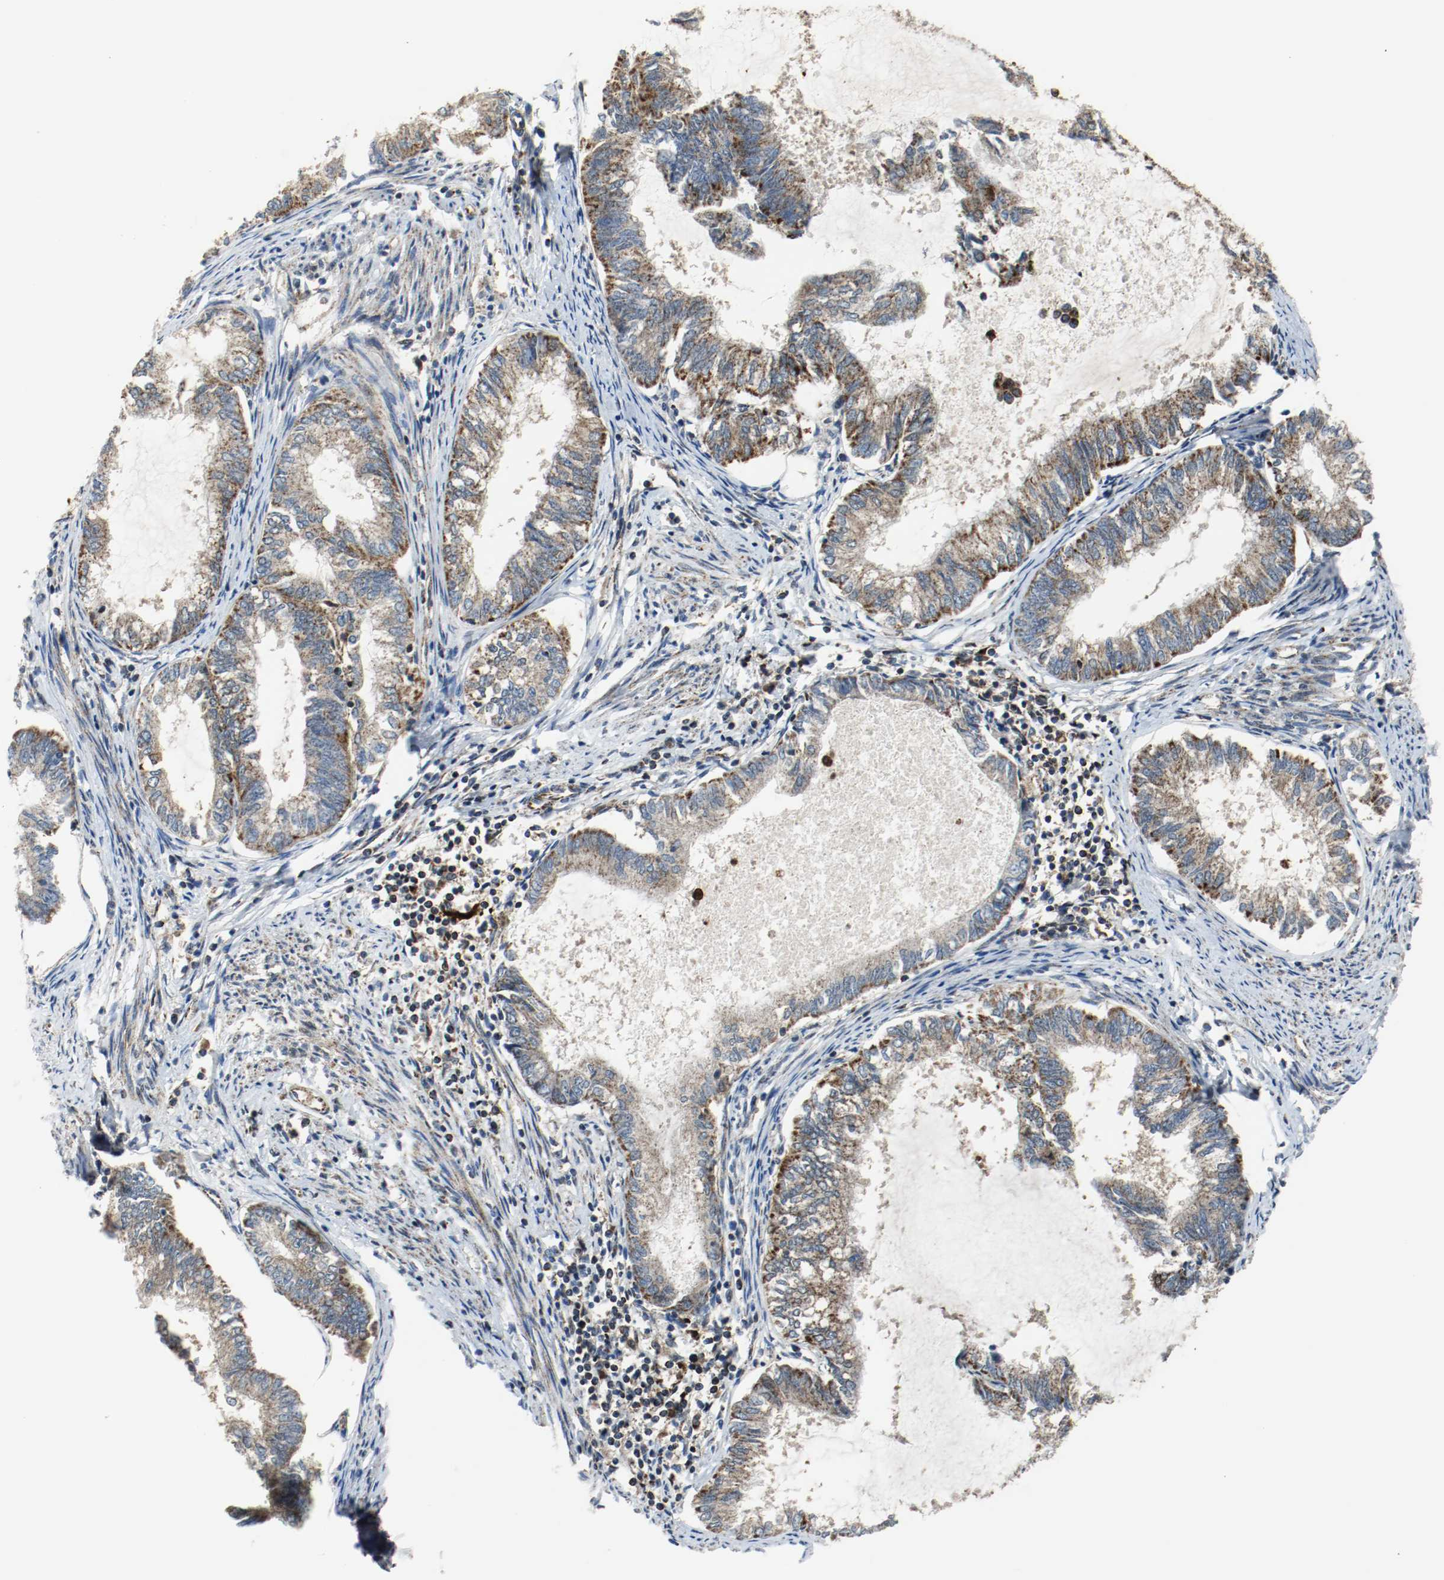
{"staining": {"intensity": "moderate", "quantity": ">75%", "location": "cytoplasmic/membranous"}, "tissue": "endometrial cancer", "cell_type": "Tumor cells", "image_type": "cancer", "snomed": [{"axis": "morphology", "description": "Adenocarcinoma, NOS"}, {"axis": "topography", "description": "Endometrium"}], "caption": "Immunohistochemistry of human adenocarcinoma (endometrial) exhibits medium levels of moderate cytoplasmic/membranous positivity in approximately >75% of tumor cells.", "gene": "TXNRD1", "patient": {"sex": "female", "age": 86}}